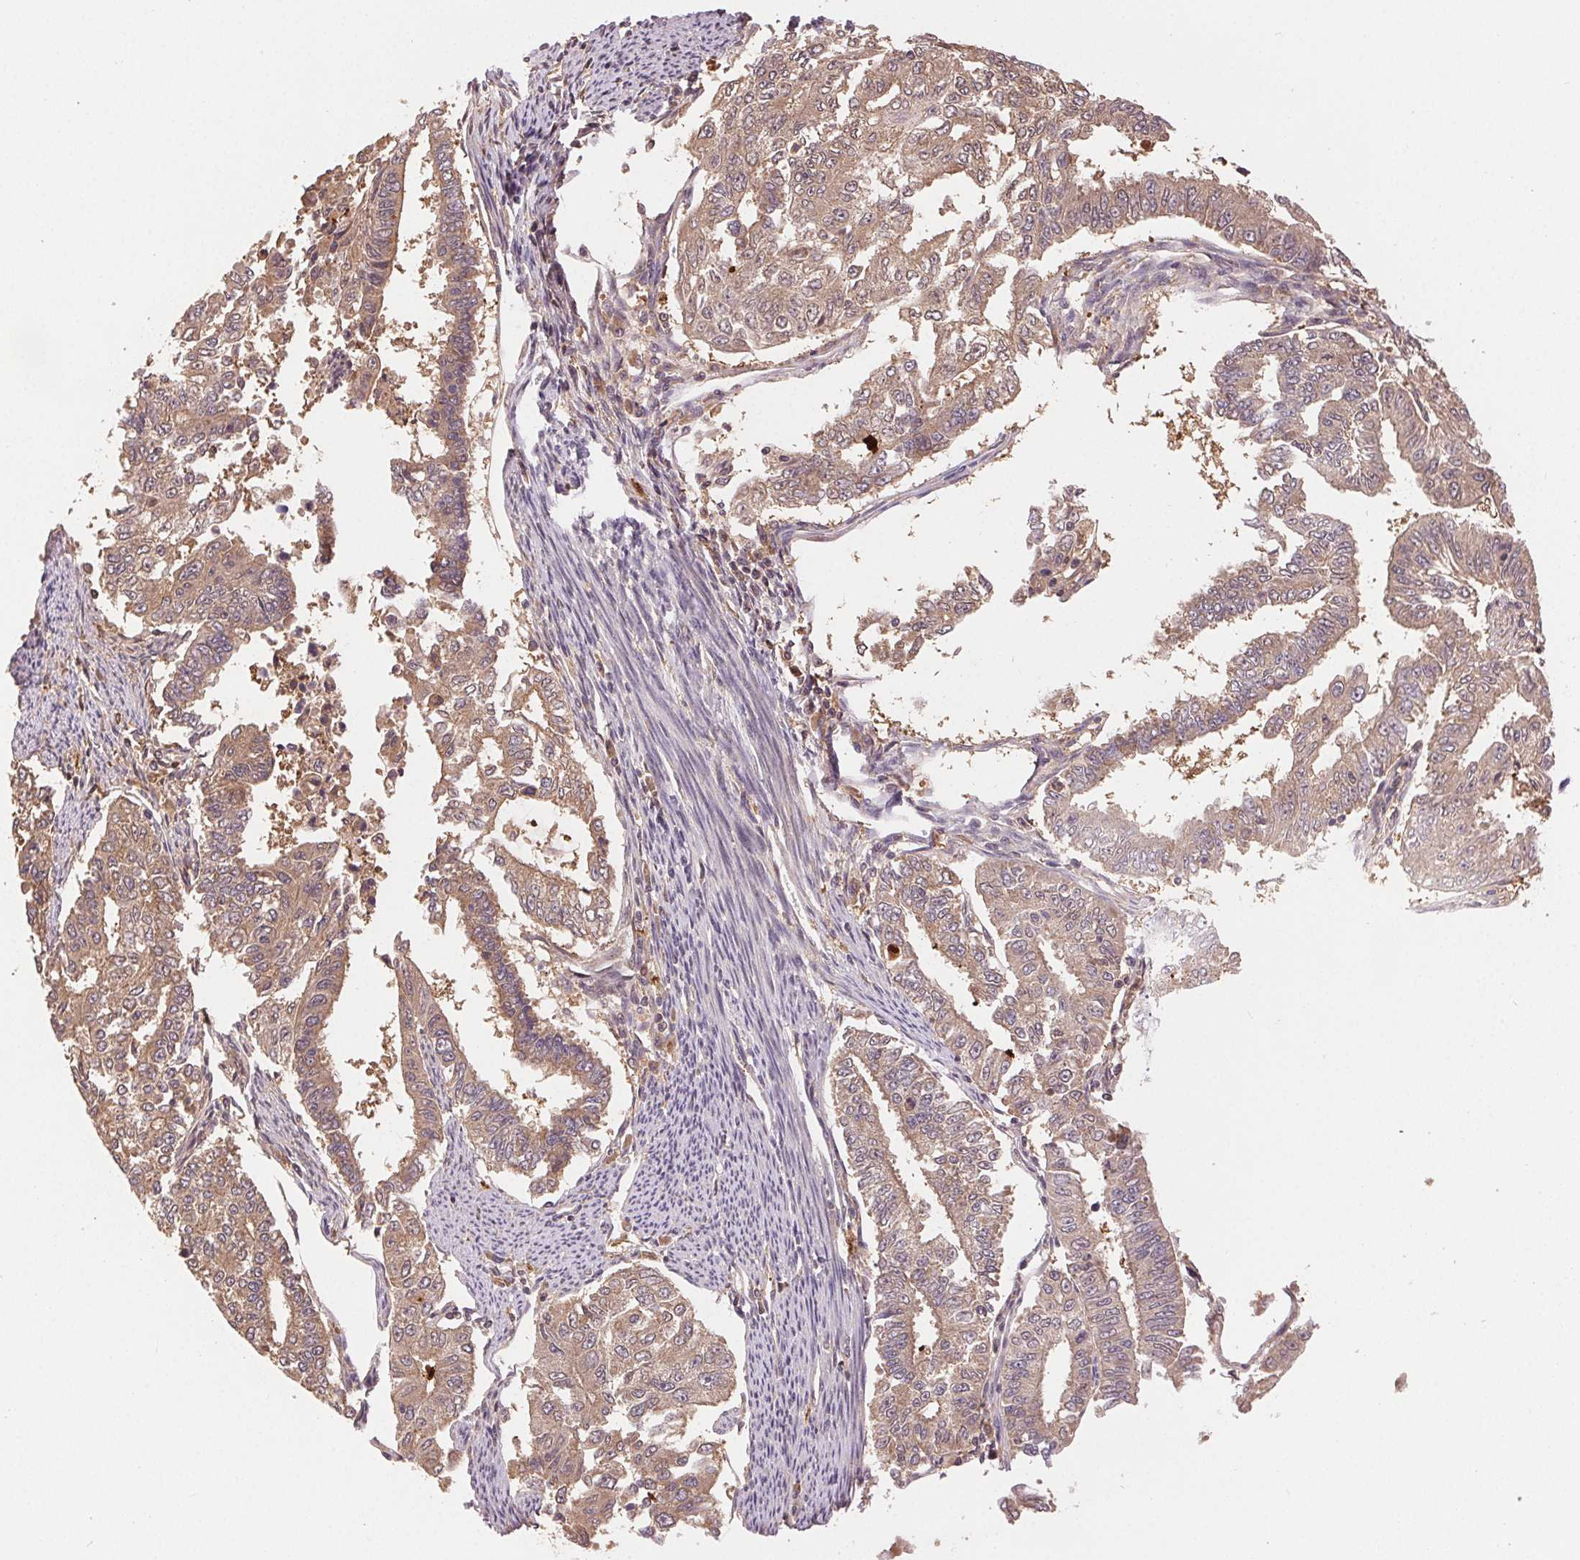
{"staining": {"intensity": "weak", "quantity": ">75%", "location": "cytoplasmic/membranous"}, "tissue": "endometrial cancer", "cell_type": "Tumor cells", "image_type": "cancer", "snomed": [{"axis": "morphology", "description": "Adenocarcinoma, NOS"}, {"axis": "topography", "description": "Uterus"}], "caption": "Approximately >75% of tumor cells in human endometrial adenocarcinoma display weak cytoplasmic/membranous protein expression as visualized by brown immunohistochemical staining.", "gene": "GDI2", "patient": {"sex": "female", "age": 59}}